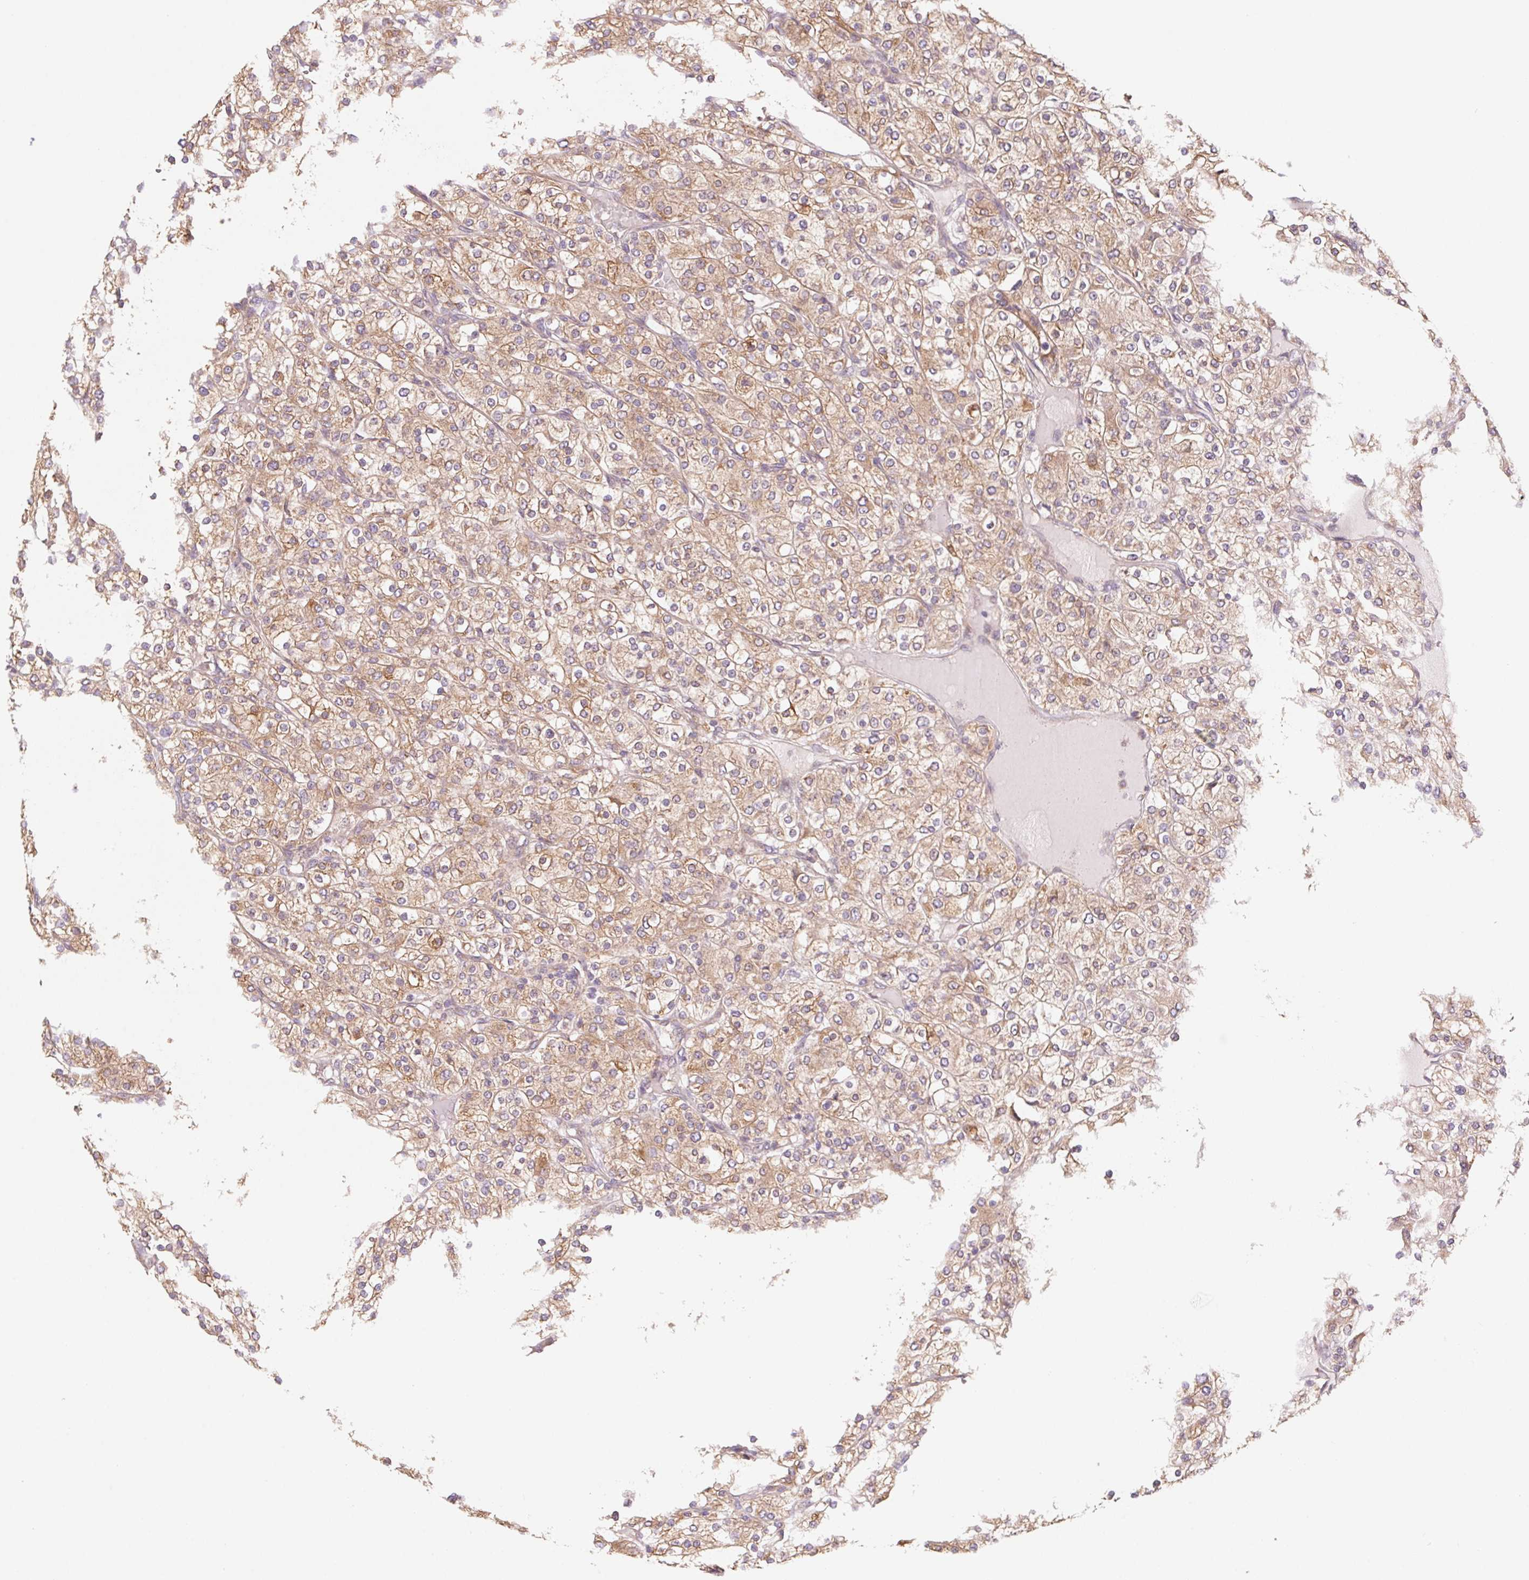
{"staining": {"intensity": "moderate", "quantity": ">75%", "location": "cytoplasmic/membranous"}, "tissue": "renal cancer", "cell_type": "Tumor cells", "image_type": "cancer", "snomed": [{"axis": "morphology", "description": "Adenocarcinoma, NOS"}, {"axis": "topography", "description": "Kidney"}], "caption": "A brown stain highlights moderate cytoplasmic/membranous expression of a protein in human renal adenocarcinoma tumor cells. The protein of interest is shown in brown color, while the nuclei are stained blue.", "gene": "RAB1A", "patient": {"sex": "male", "age": 80}}